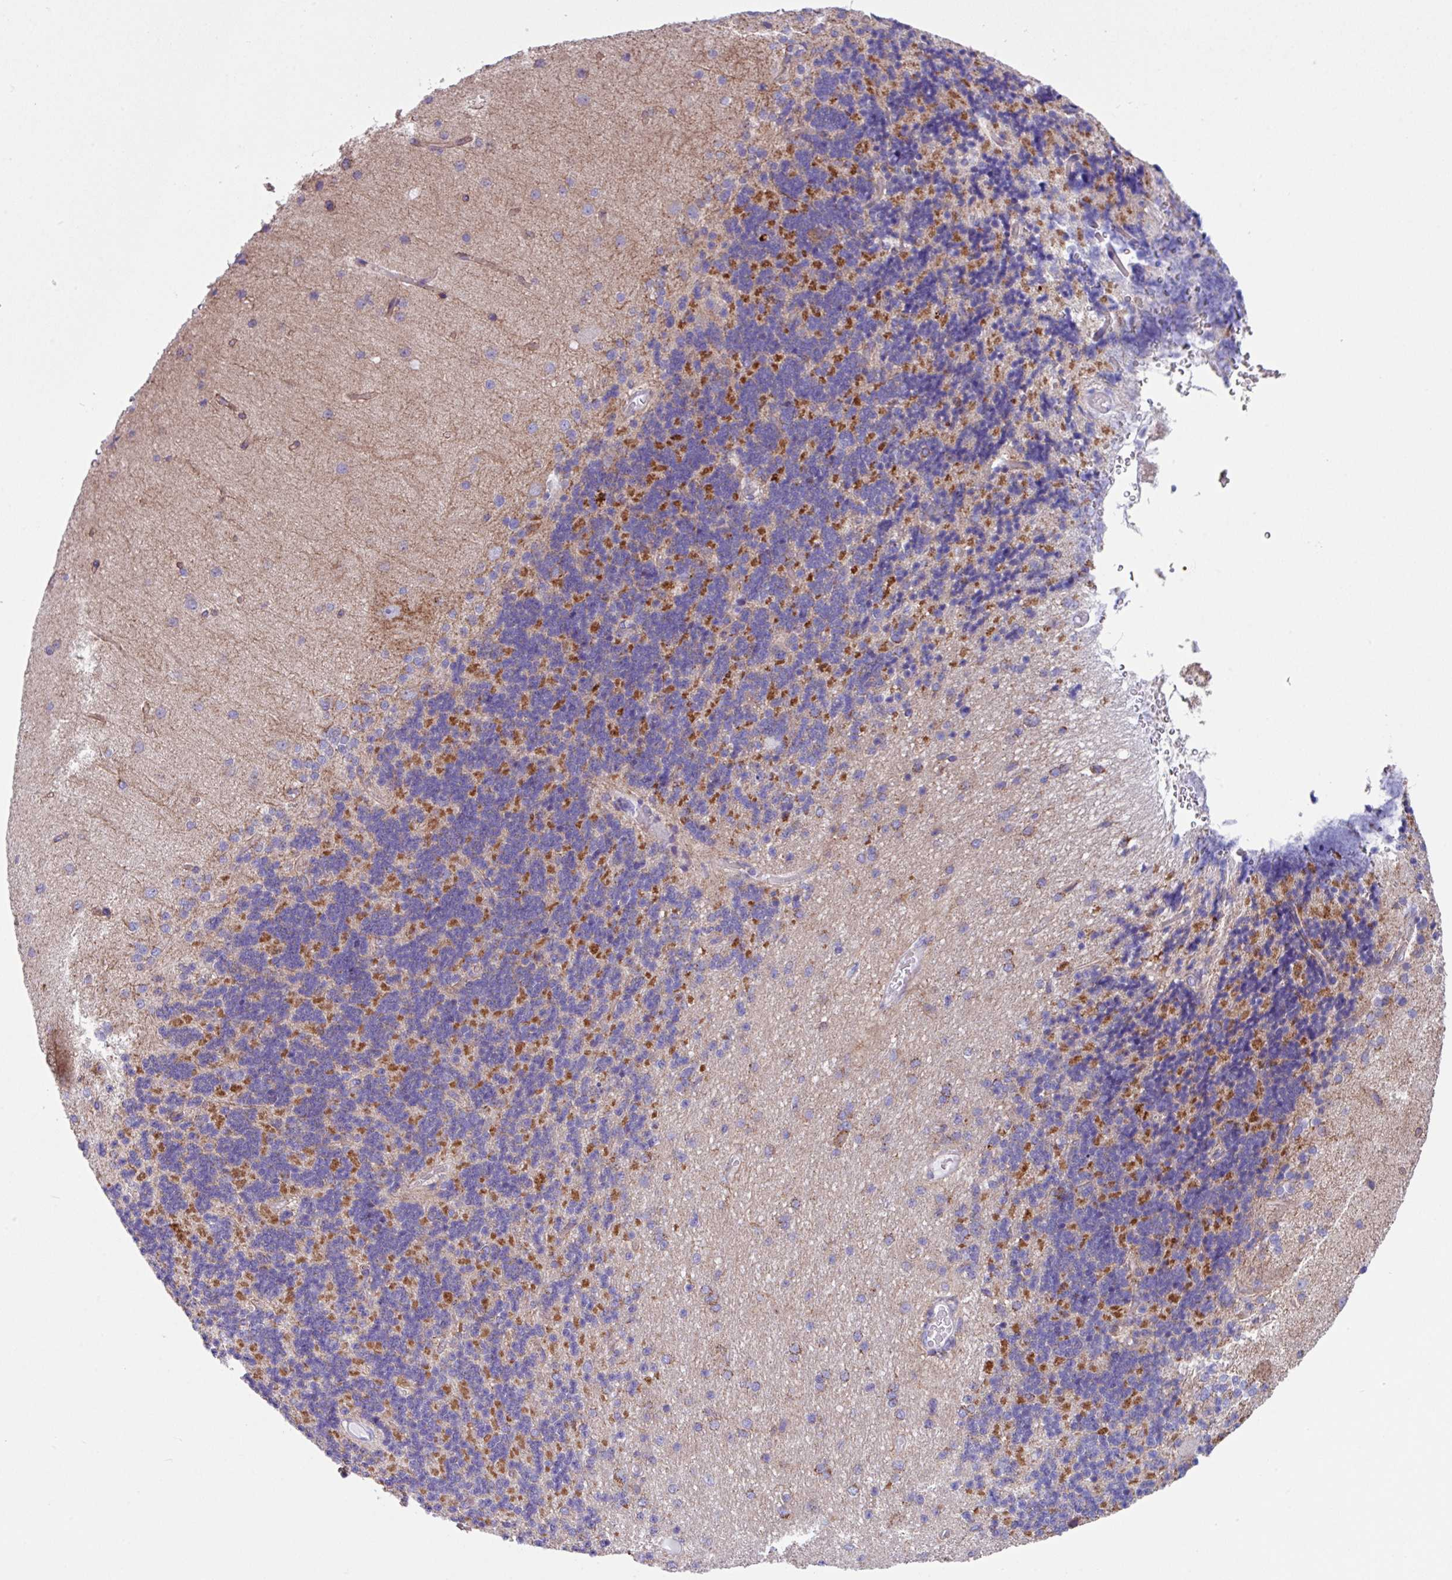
{"staining": {"intensity": "strong", "quantity": "25%-75%", "location": "cytoplasmic/membranous"}, "tissue": "cerebellum", "cell_type": "Cells in granular layer", "image_type": "normal", "snomed": [{"axis": "morphology", "description": "Normal tissue, NOS"}, {"axis": "topography", "description": "Cerebellum"}], "caption": "Immunohistochemistry (IHC) micrograph of unremarkable cerebellum stained for a protein (brown), which demonstrates high levels of strong cytoplasmic/membranous staining in approximately 25%-75% of cells in granular layer.", "gene": "OTULIN", "patient": {"sex": "female", "age": 29}}